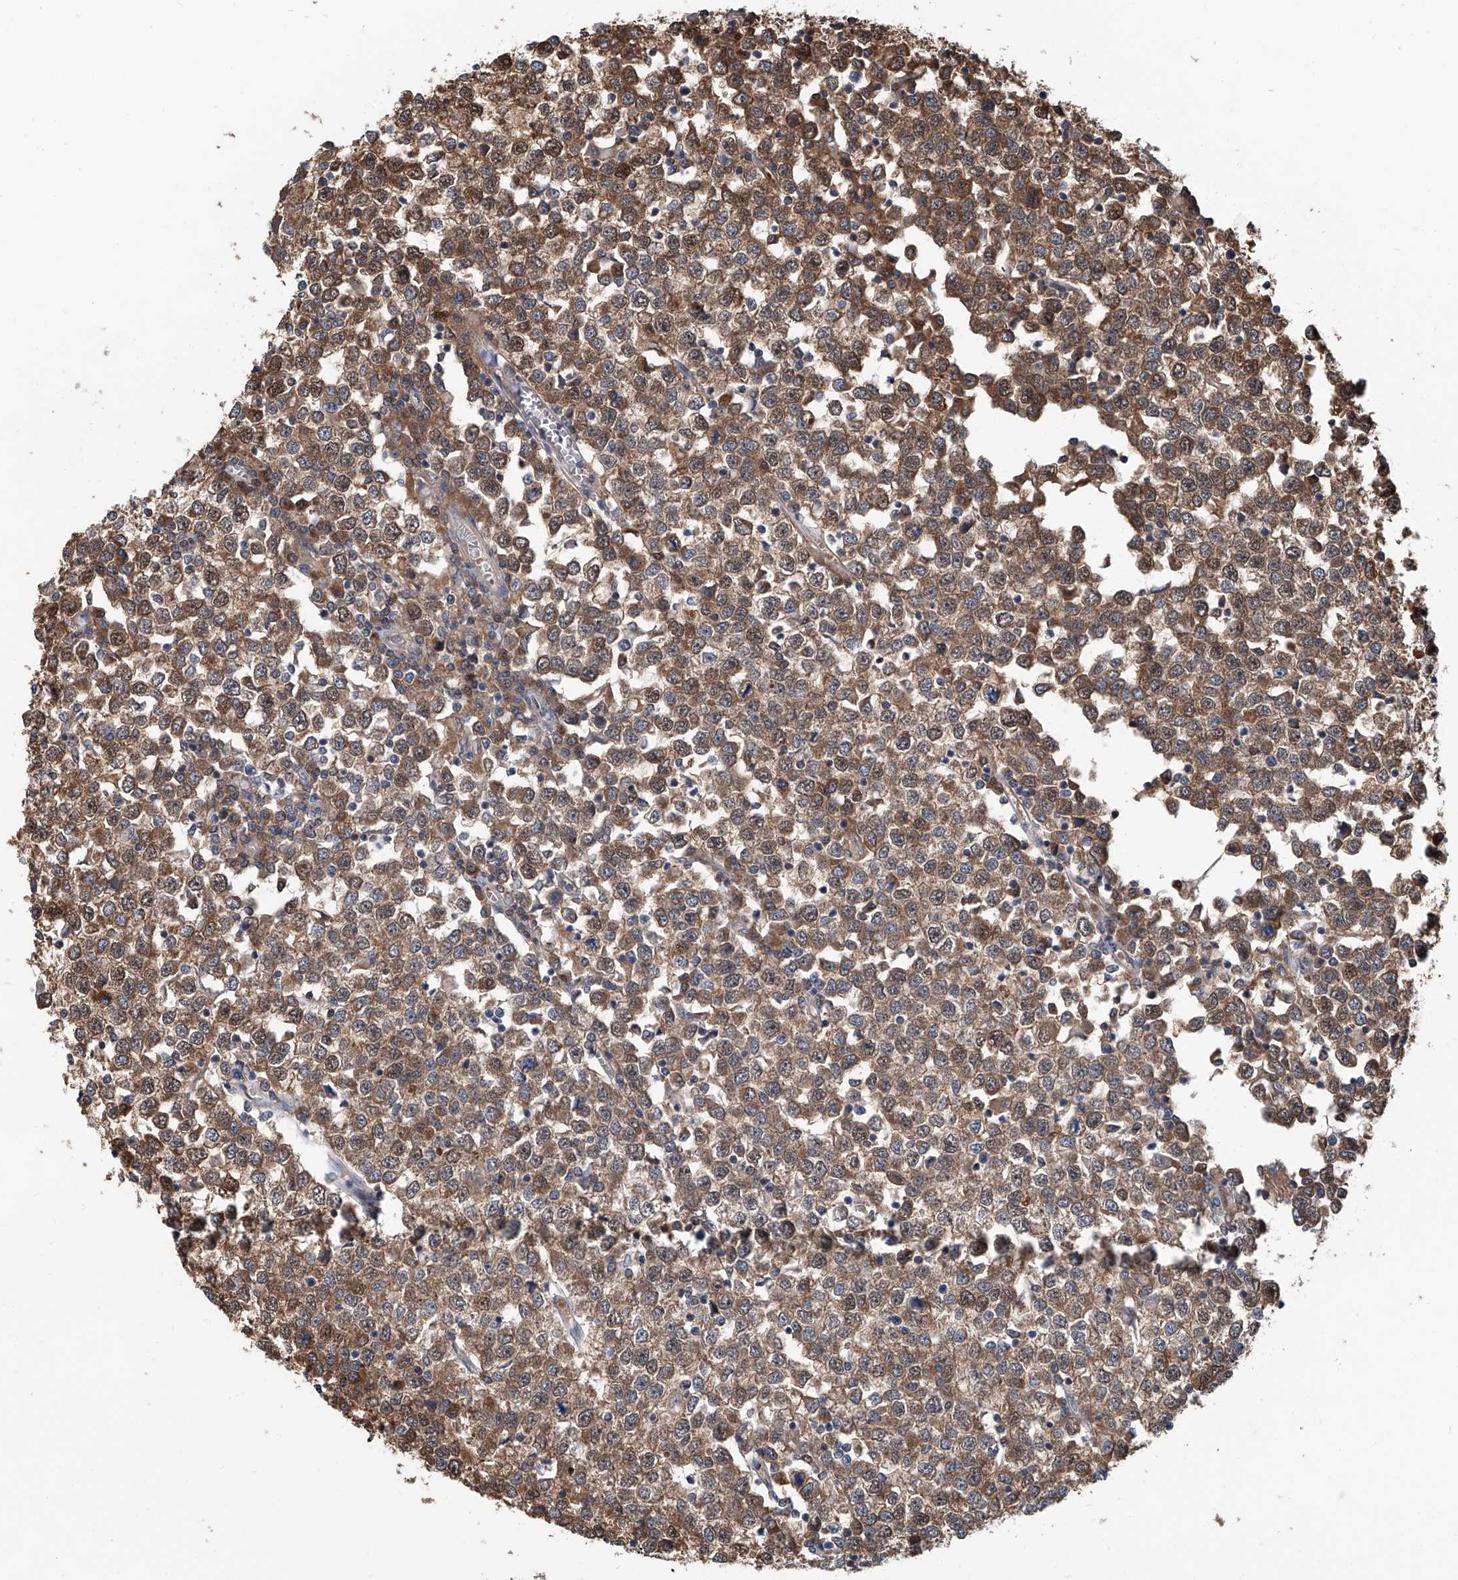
{"staining": {"intensity": "moderate", "quantity": ">75%", "location": "cytoplasmic/membranous"}, "tissue": "testis cancer", "cell_type": "Tumor cells", "image_type": "cancer", "snomed": [{"axis": "morphology", "description": "Seminoma, NOS"}, {"axis": "topography", "description": "Testis"}], "caption": "A histopathology image of testis seminoma stained for a protein reveals moderate cytoplasmic/membranous brown staining in tumor cells. (DAB (3,3'-diaminobenzidine) IHC, brown staining for protein, blue staining for nuclei).", "gene": "CLK1", "patient": {"sex": "male", "age": 65}}